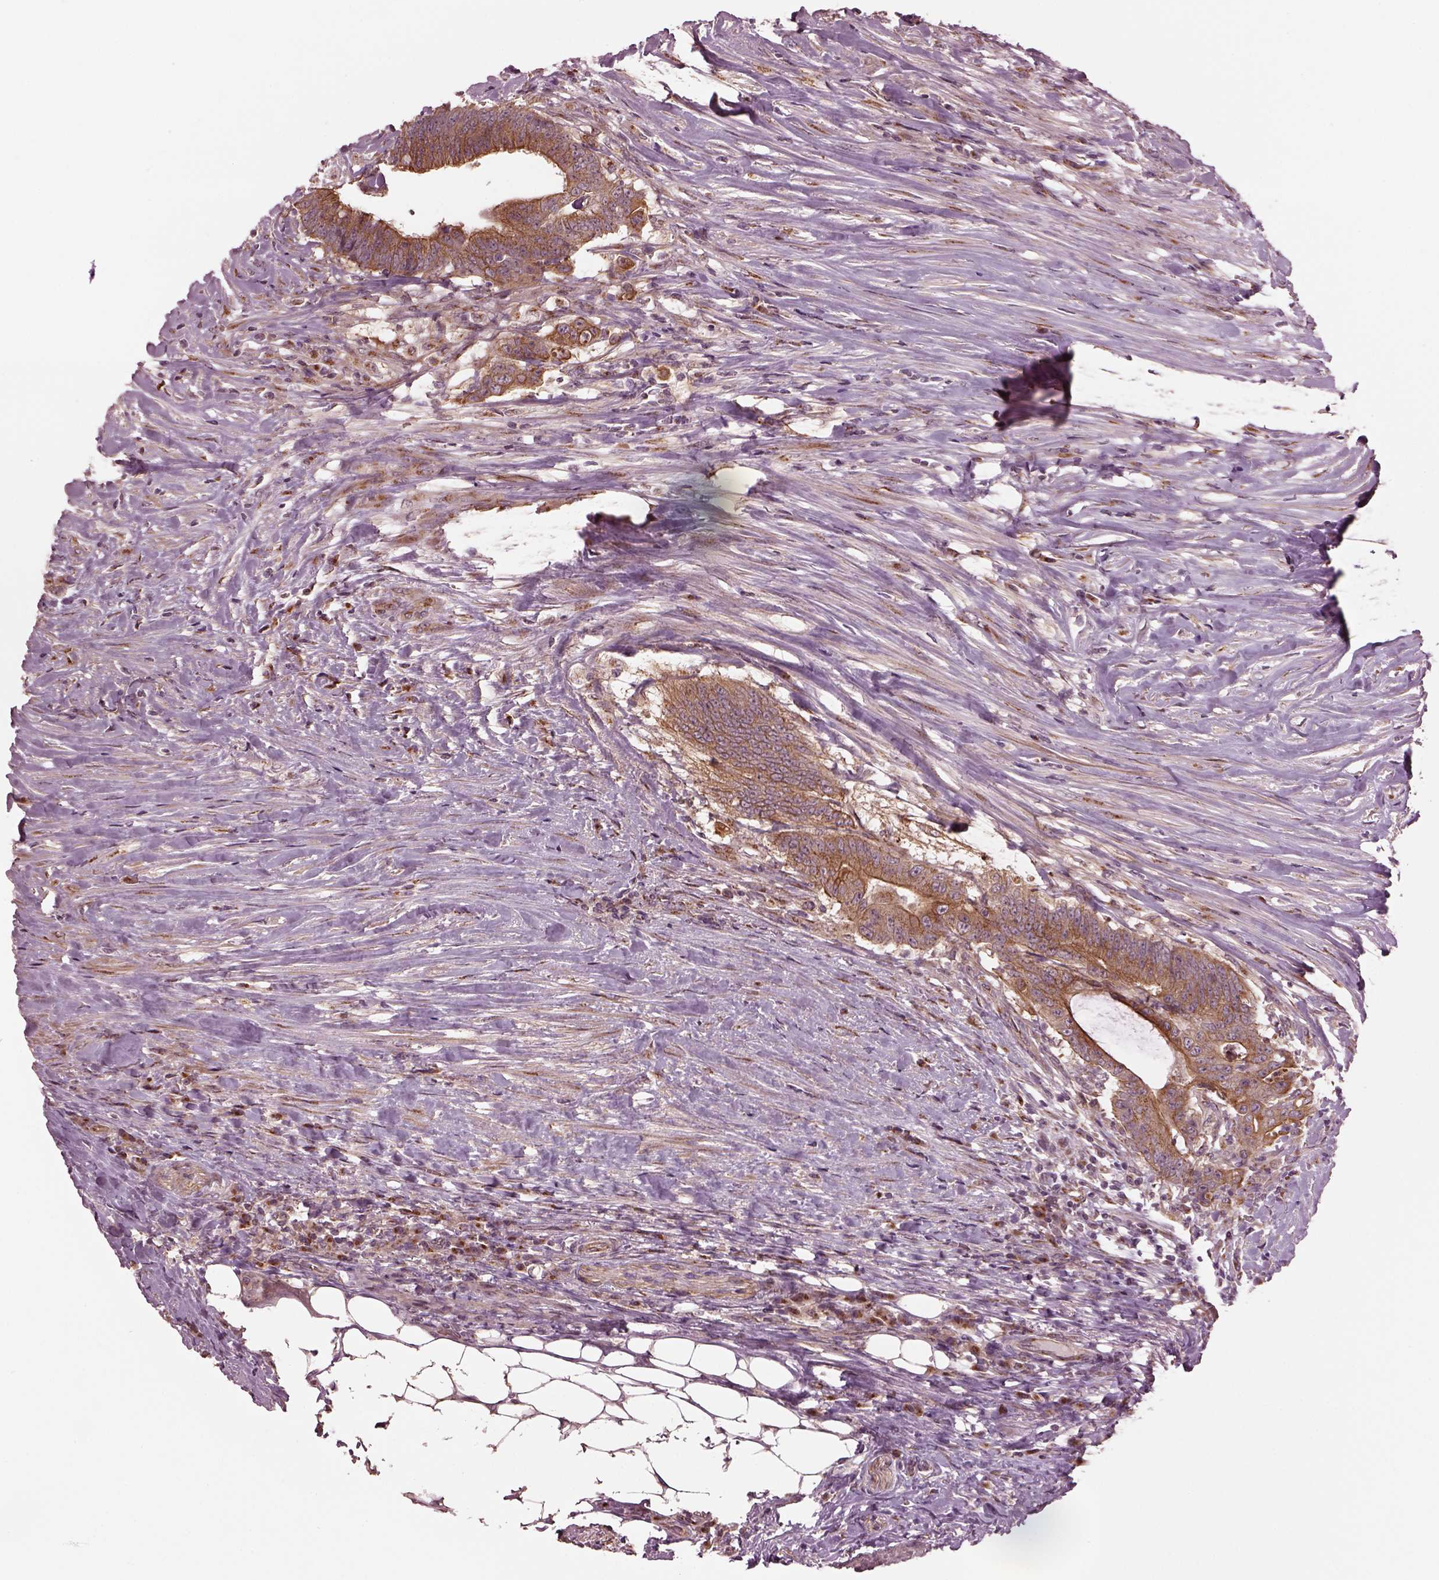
{"staining": {"intensity": "moderate", "quantity": "25%-75%", "location": "cytoplasmic/membranous"}, "tissue": "colorectal cancer", "cell_type": "Tumor cells", "image_type": "cancer", "snomed": [{"axis": "morphology", "description": "Adenocarcinoma, NOS"}, {"axis": "topography", "description": "Colon"}], "caption": "Immunohistochemistry of colorectal cancer displays medium levels of moderate cytoplasmic/membranous staining in approximately 25%-75% of tumor cells. (Stains: DAB (3,3'-diaminobenzidine) in brown, nuclei in blue, Microscopy: brightfield microscopy at high magnification).", "gene": "RUFY3", "patient": {"sex": "female", "age": 43}}